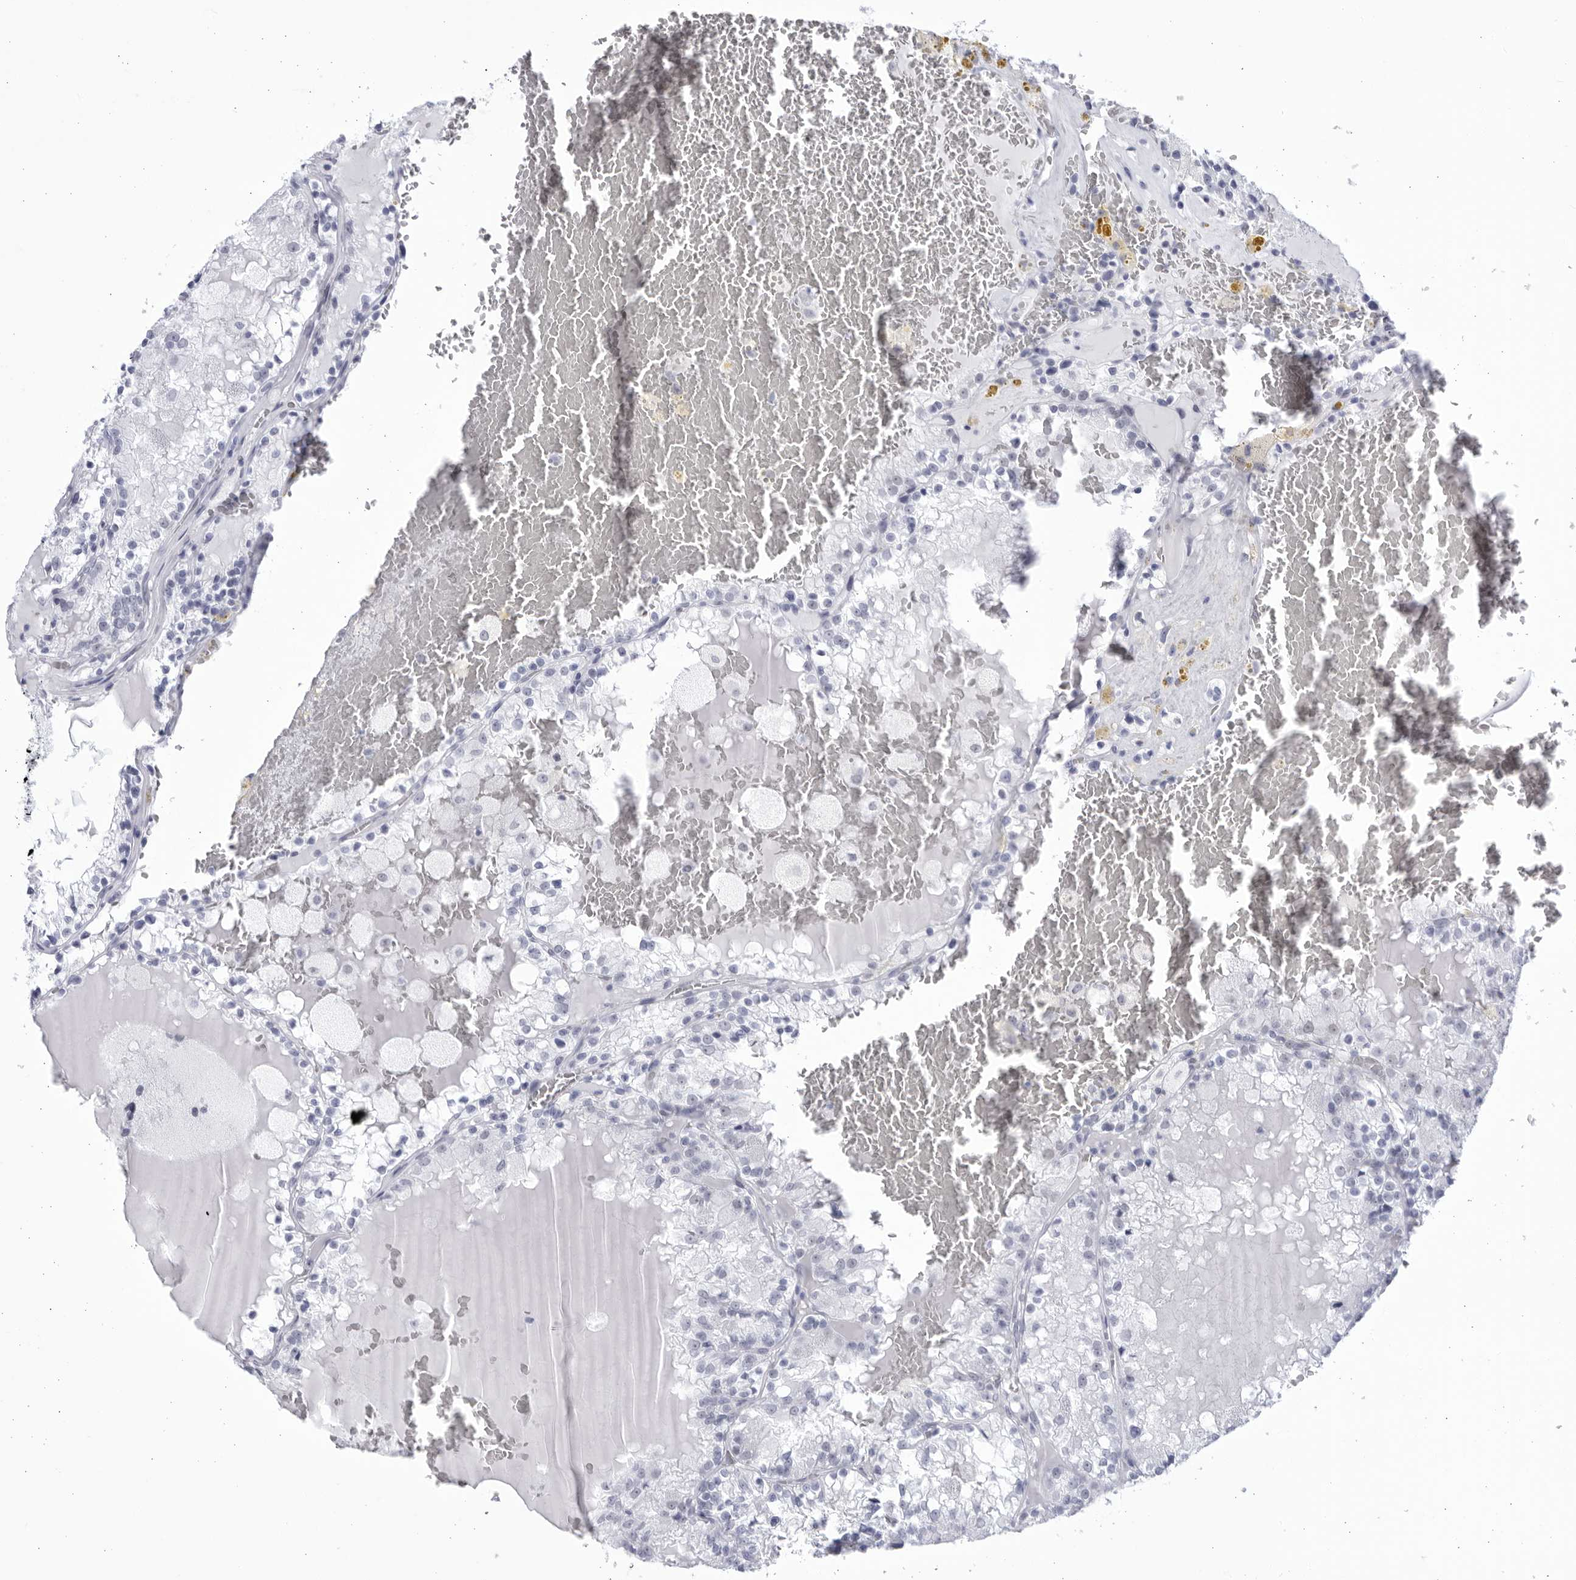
{"staining": {"intensity": "negative", "quantity": "none", "location": "none"}, "tissue": "renal cancer", "cell_type": "Tumor cells", "image_type": "cancer", "snomed": [{"axis": "morphology", "description": "Adenocarcinoma, NOS"}, {"axis": "topography", "description": "Kidney"}], "caption": "This is a photomicrograph of IHC staining of adenocarcinoma (renal), which shows no positivity in tumor cells.", "gene": "CCDC181", "patient": {"sex": "female", "age": 56}}